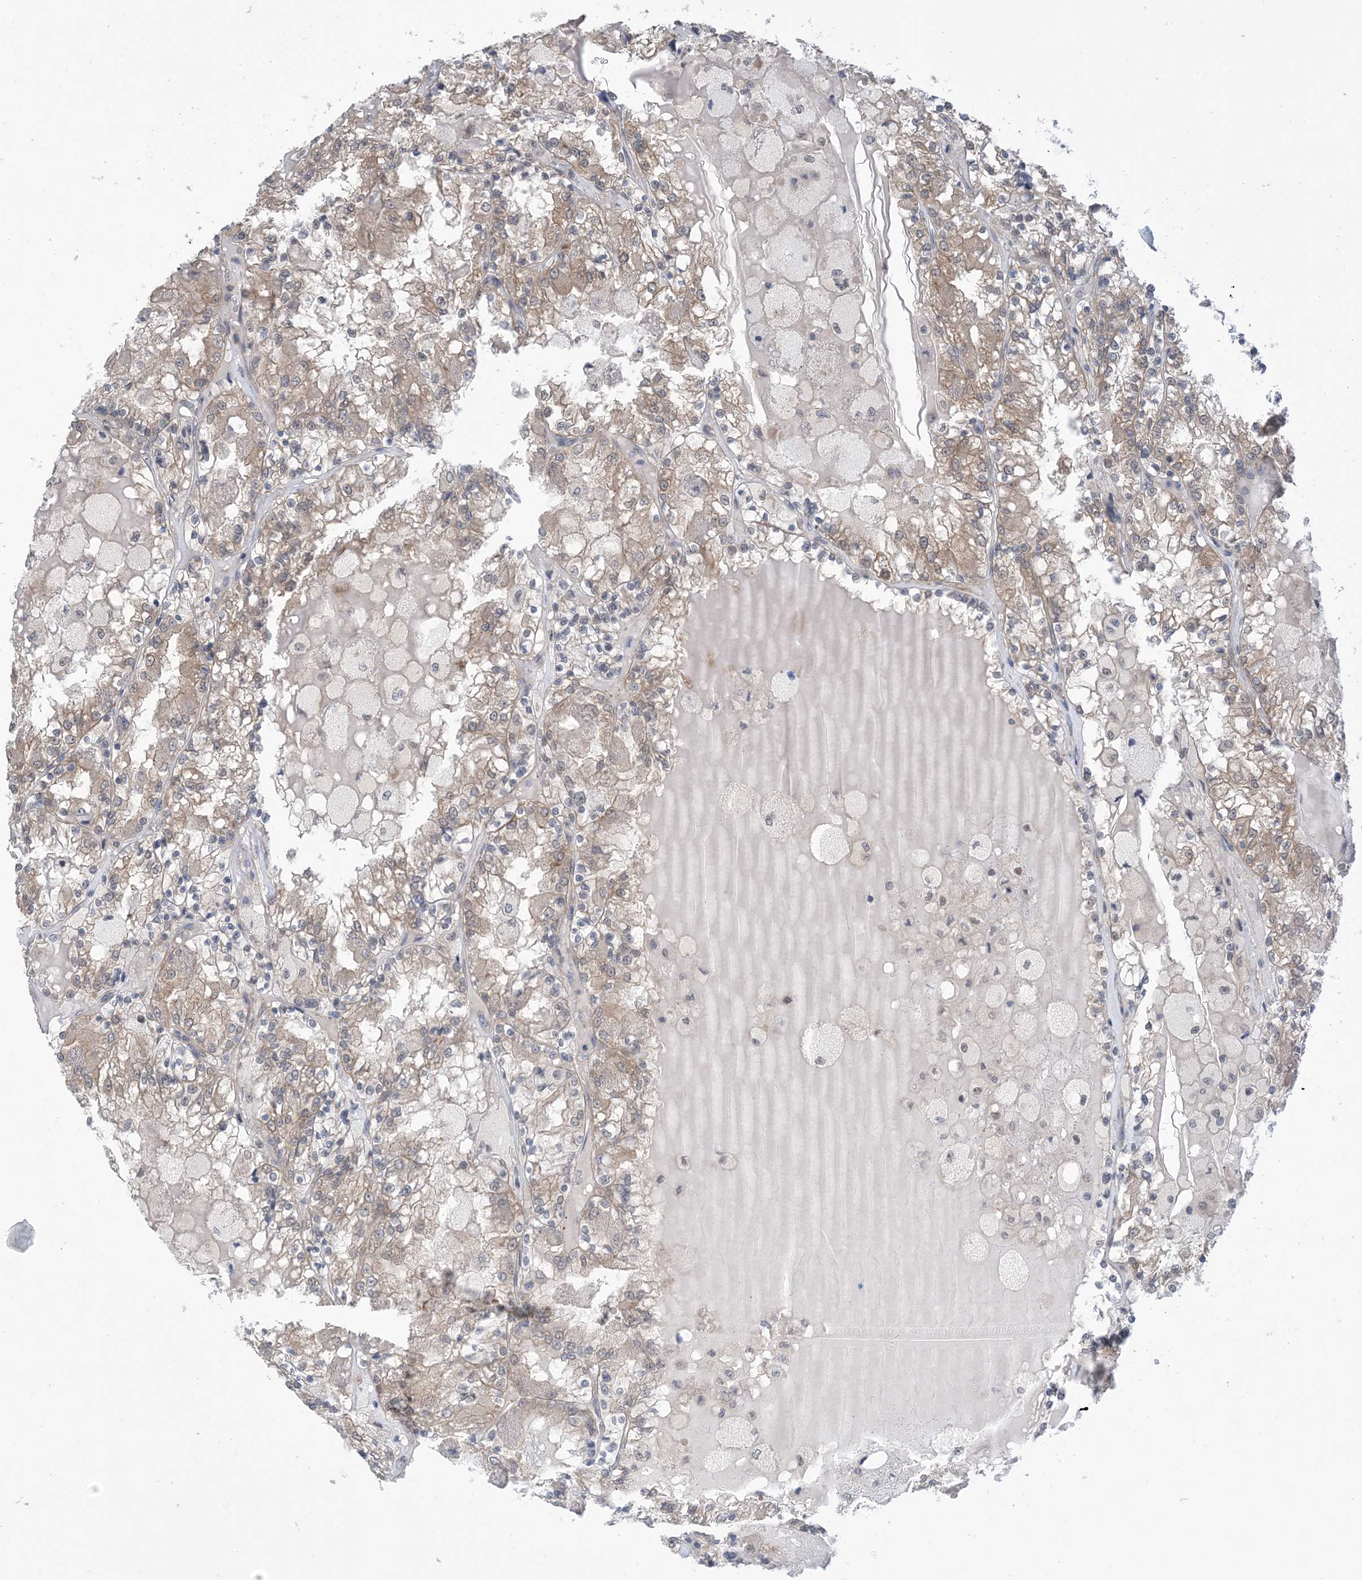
{"staining": {"intensity": "weak", "quantity": "25%-75%", "location": "cytoplasmic/membranous"}, "tissue": "renal cancer", "cell_type": "Tumor cells", "image_type": "cancer", "snomed": [{"axis": "morphology", "description": "Adenocarcinoma, NOS"}, {"axis": "topography", "description": "Kidney"}], "caption": "Weak cytoplasmic/membranous expression is appreciated in approximately 25%-75% of tumor cells in adenocarcinoma (renal).", "gene": "EHBP1", "patient": {"sex": "female", "age": 56}}